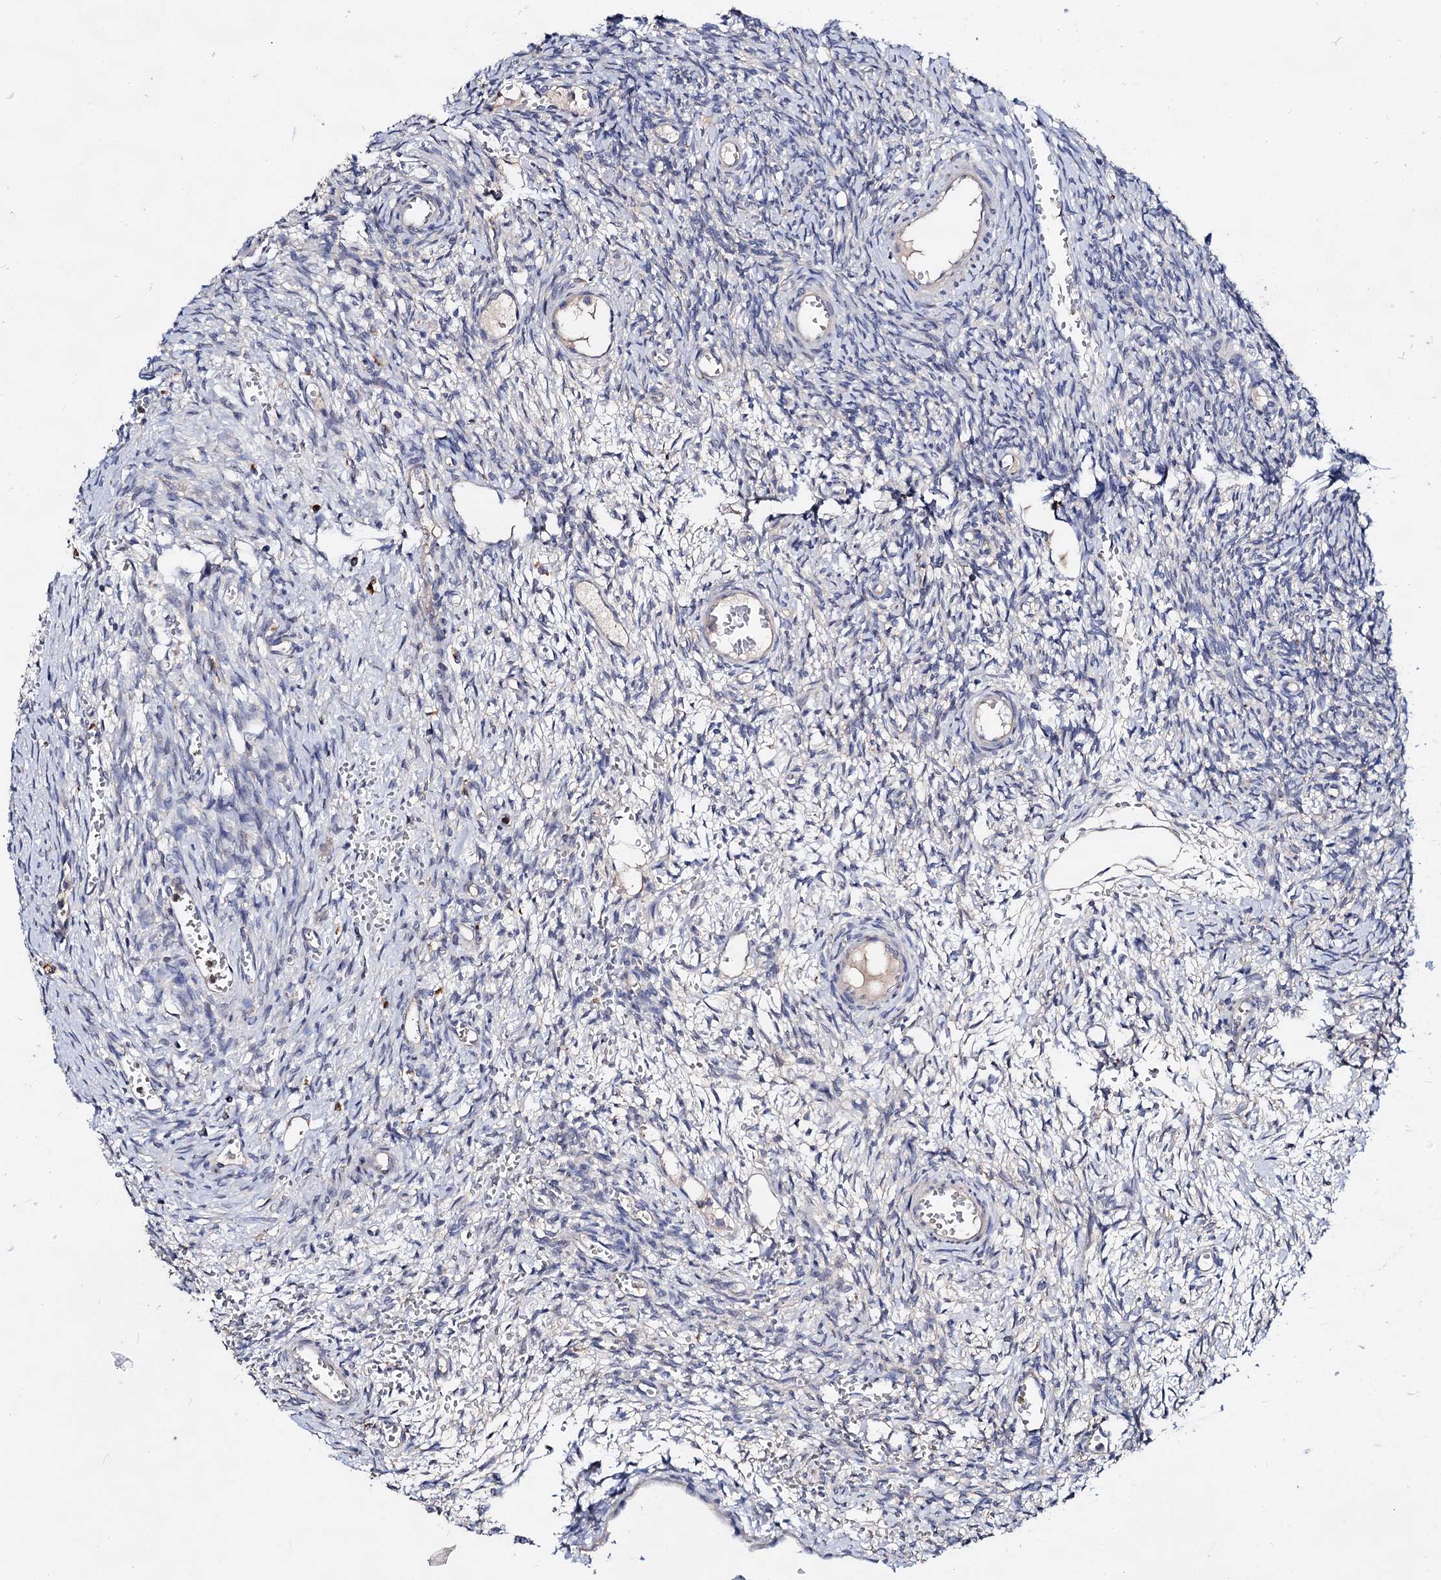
{"staining": {"intensity": "negative", "quantity": "none", "location": "none"}, "tissue": "ovary", "cell_type": "Follicle cells", "image_type": "normal", "snomed": [{"axis": "morphology", "description": "Normal tissue, NOS"}, {"axis": "topography", "description": "Ovary"}], "caption": "IHC photomicrograph of normal ovary: ovary stained with DAB (3,3'-diaminobenzidine) exhibits no significant protein positivity in follicle cells.", "gene": "HVCN1", "patient": {"sex": "female", "age": 39}}